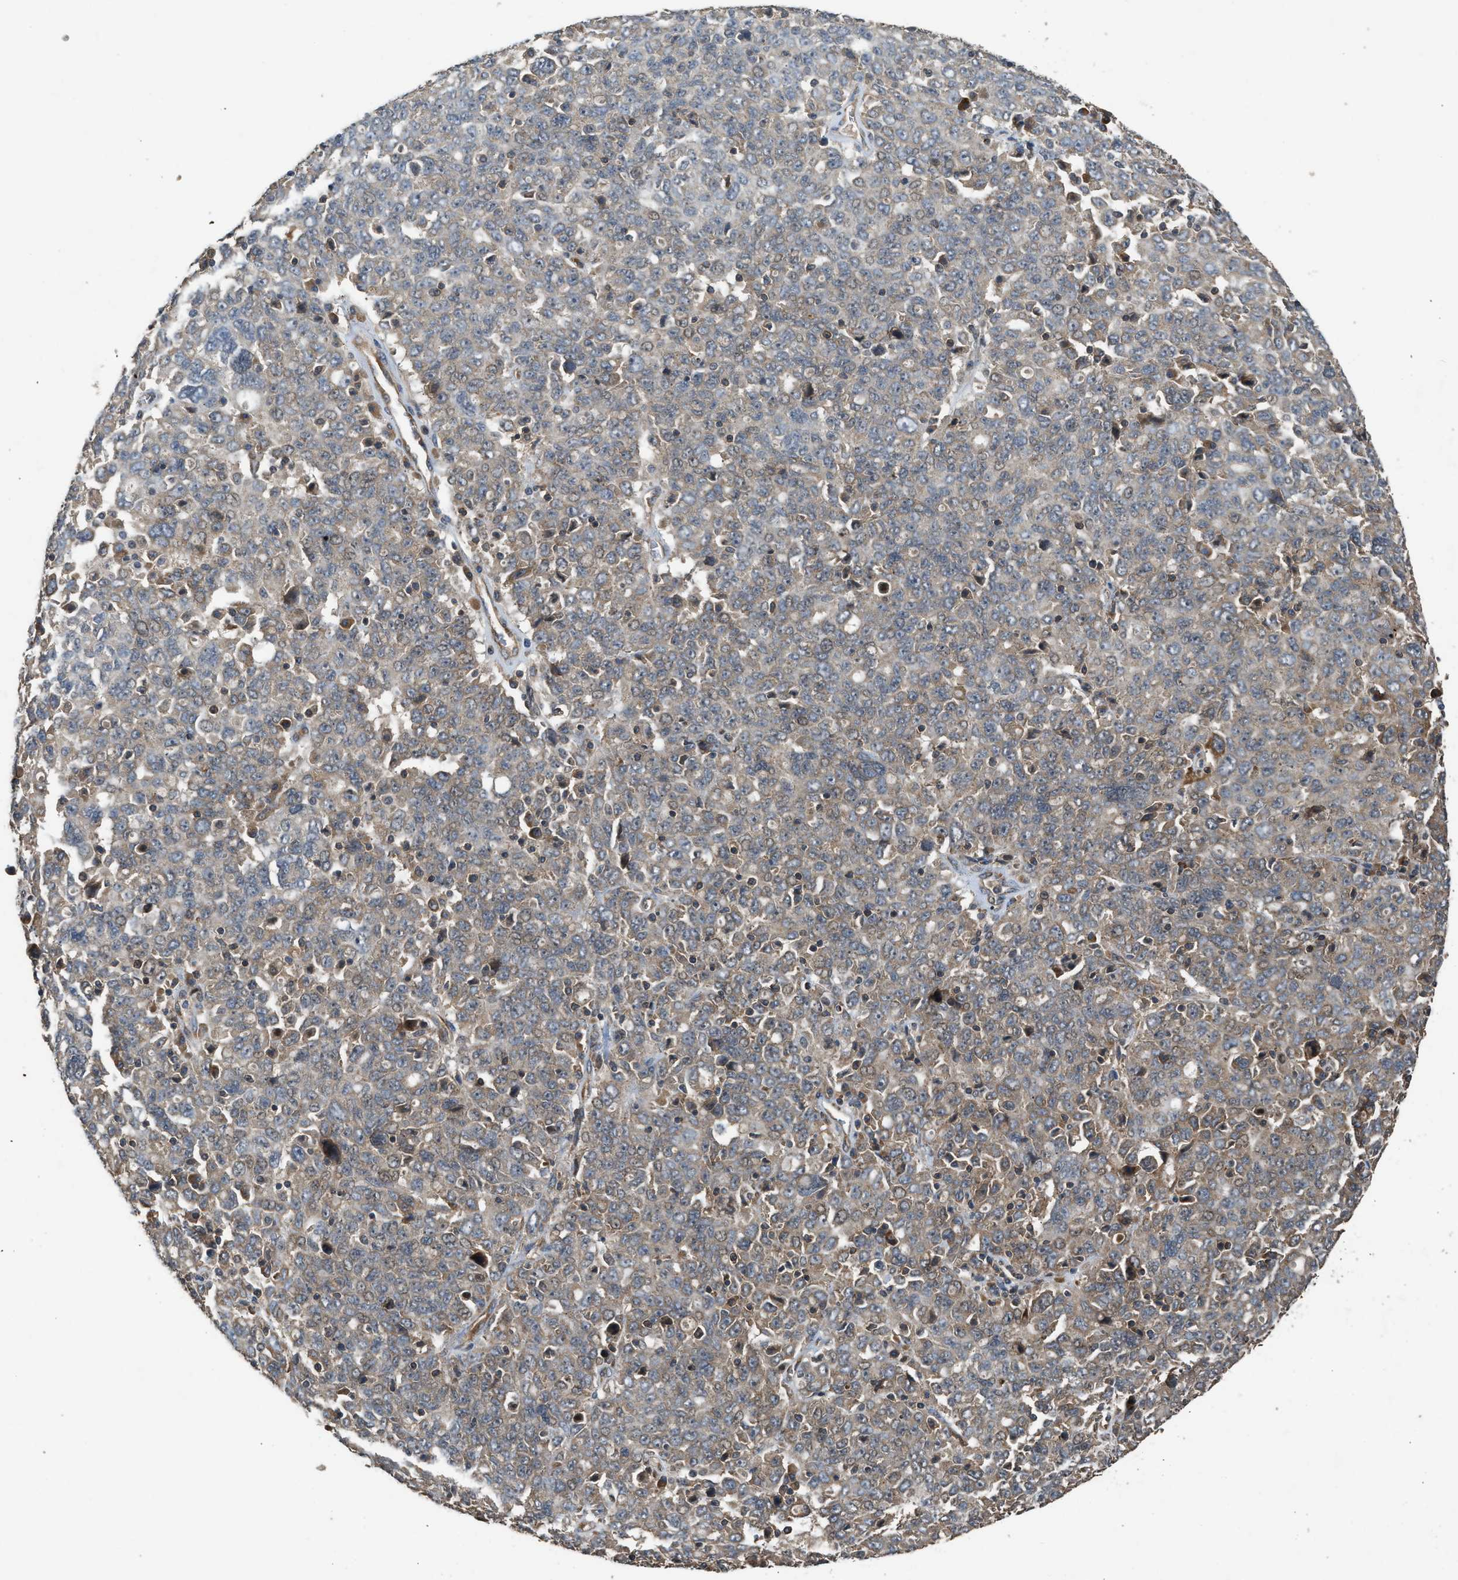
{"staining": {"intensity": "weak", "quantity": ">75%", "location": "cytoplasmic/membranous"}, "tissue": "ovarian cancer", "cell_type": "Tumor cells", "image_type": "cancer", "snomed": [{"axis": "morphology", "description": "Carcinoma, endometroid"}, {"axis": "topography", "description": "Ovary"}], "caption": "Tumor cells demonstrate low levels of weak cytoplasmic/membranous staining in approximately >75% of cells in ovarian cancer.", "gene": "HIP1R", "patient": {"sex": "female", "age": 62}}